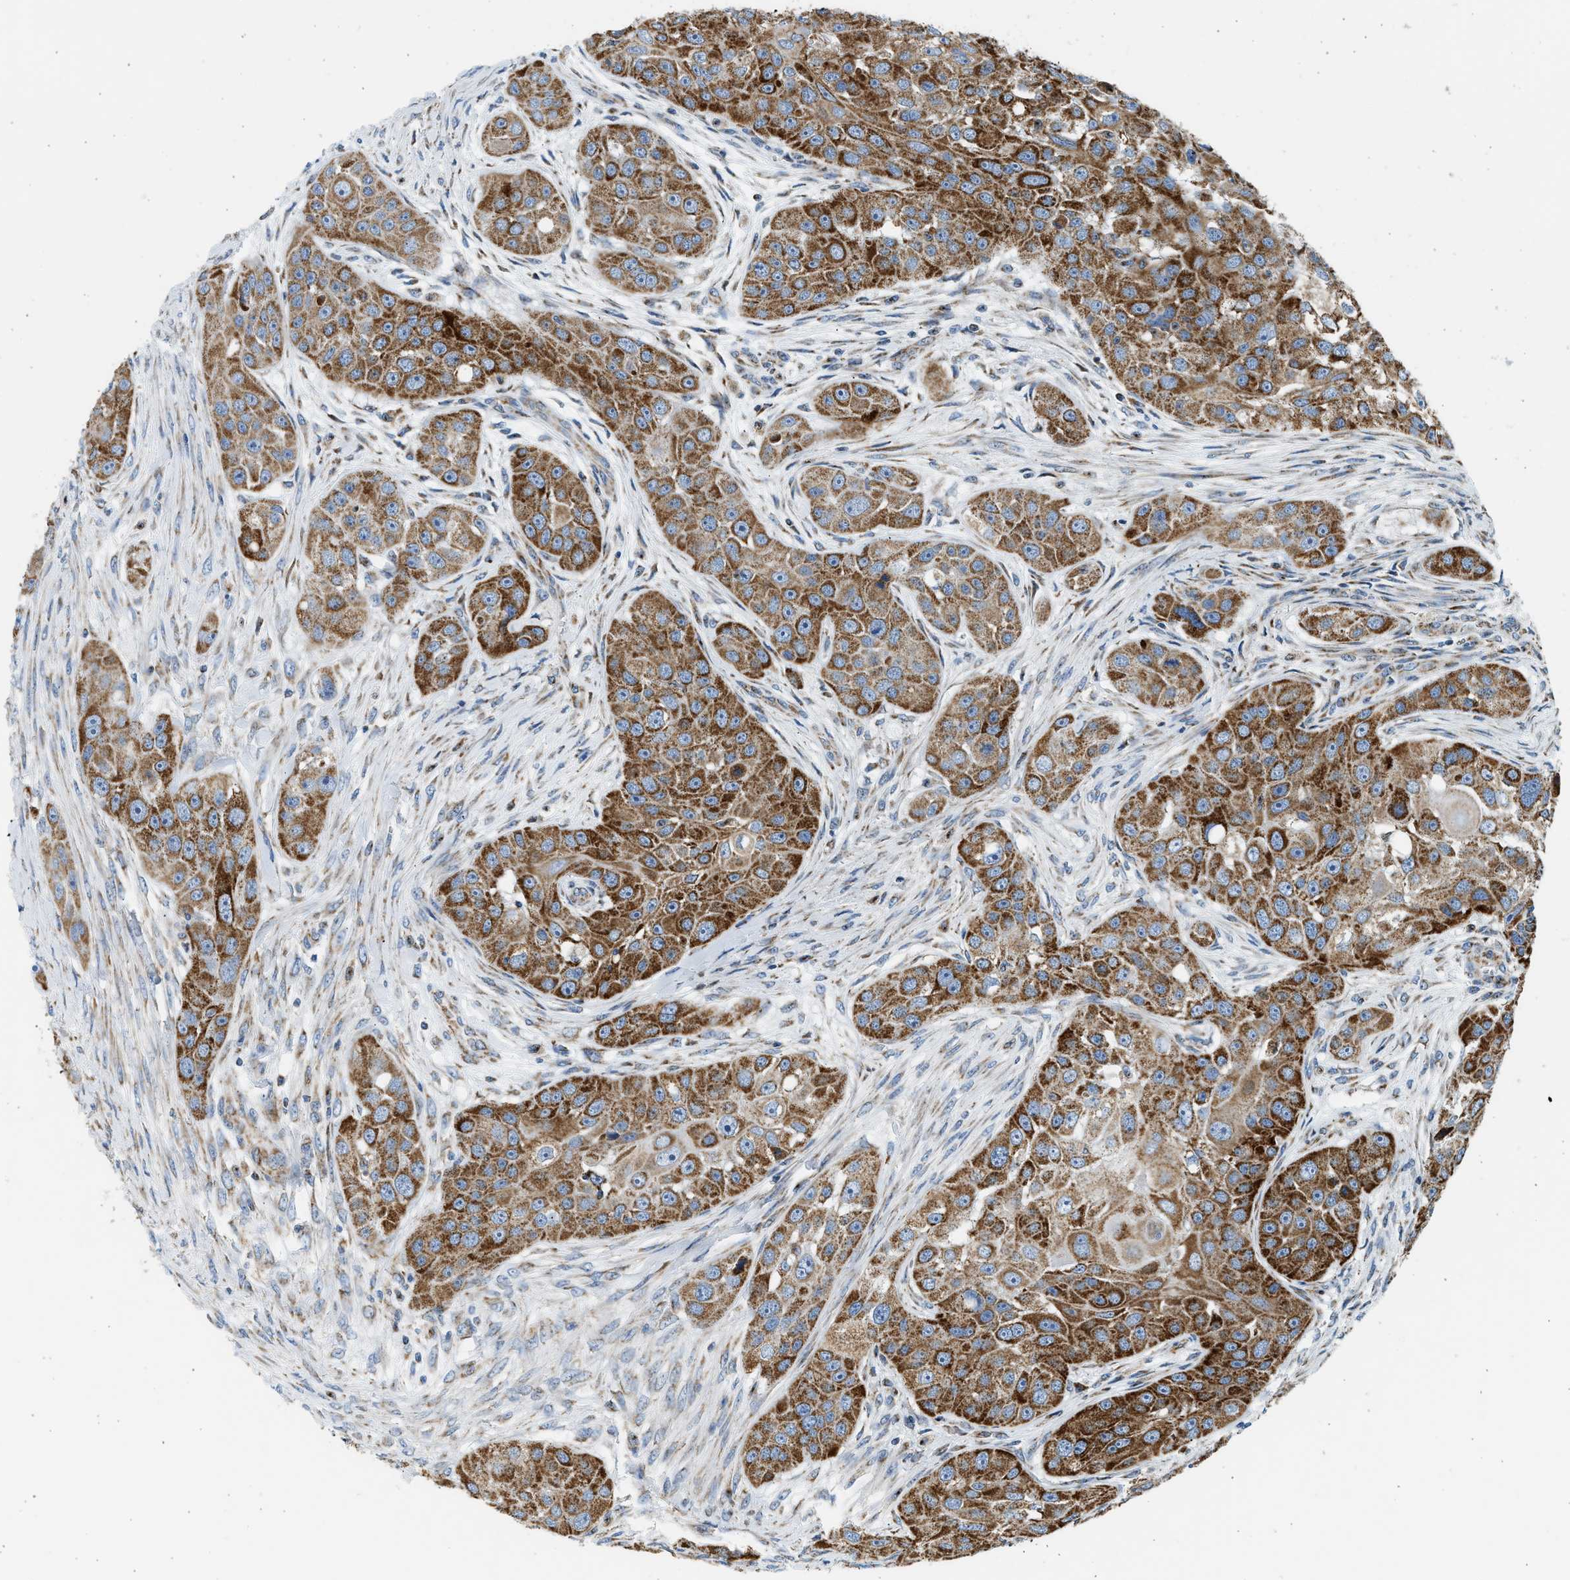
{"staining": {"intensity": "strong", "quantity": ">75%", "location": "cytoplasmic/membranous"}, "tissue": "head and neck cancer", "cell_type": "Tumor cells", "image_type": "cancer", "snomed": [{"axis": "morphology", "description": "Normal tissue, NOS"}, {"axis": "morphology", "description": "Squamous cell carcinoma, NOS"}, {"axis": "topography", "description": "Skeletal muscle"}, {"axis": "topography", "description": "Head-Neck"}], "caption": "This photomicrograph exhibits head and neck cancer (squamous cell carcinoma) stained with immunohistochemistry to label a protein in brown. The cytoplasmic/membranous of tumor cells show strong positivity for the protein. Nuclei are counter-stained blue.", "gene": "KCNMB3", "patient": {"sex": "male", "age": 51}}